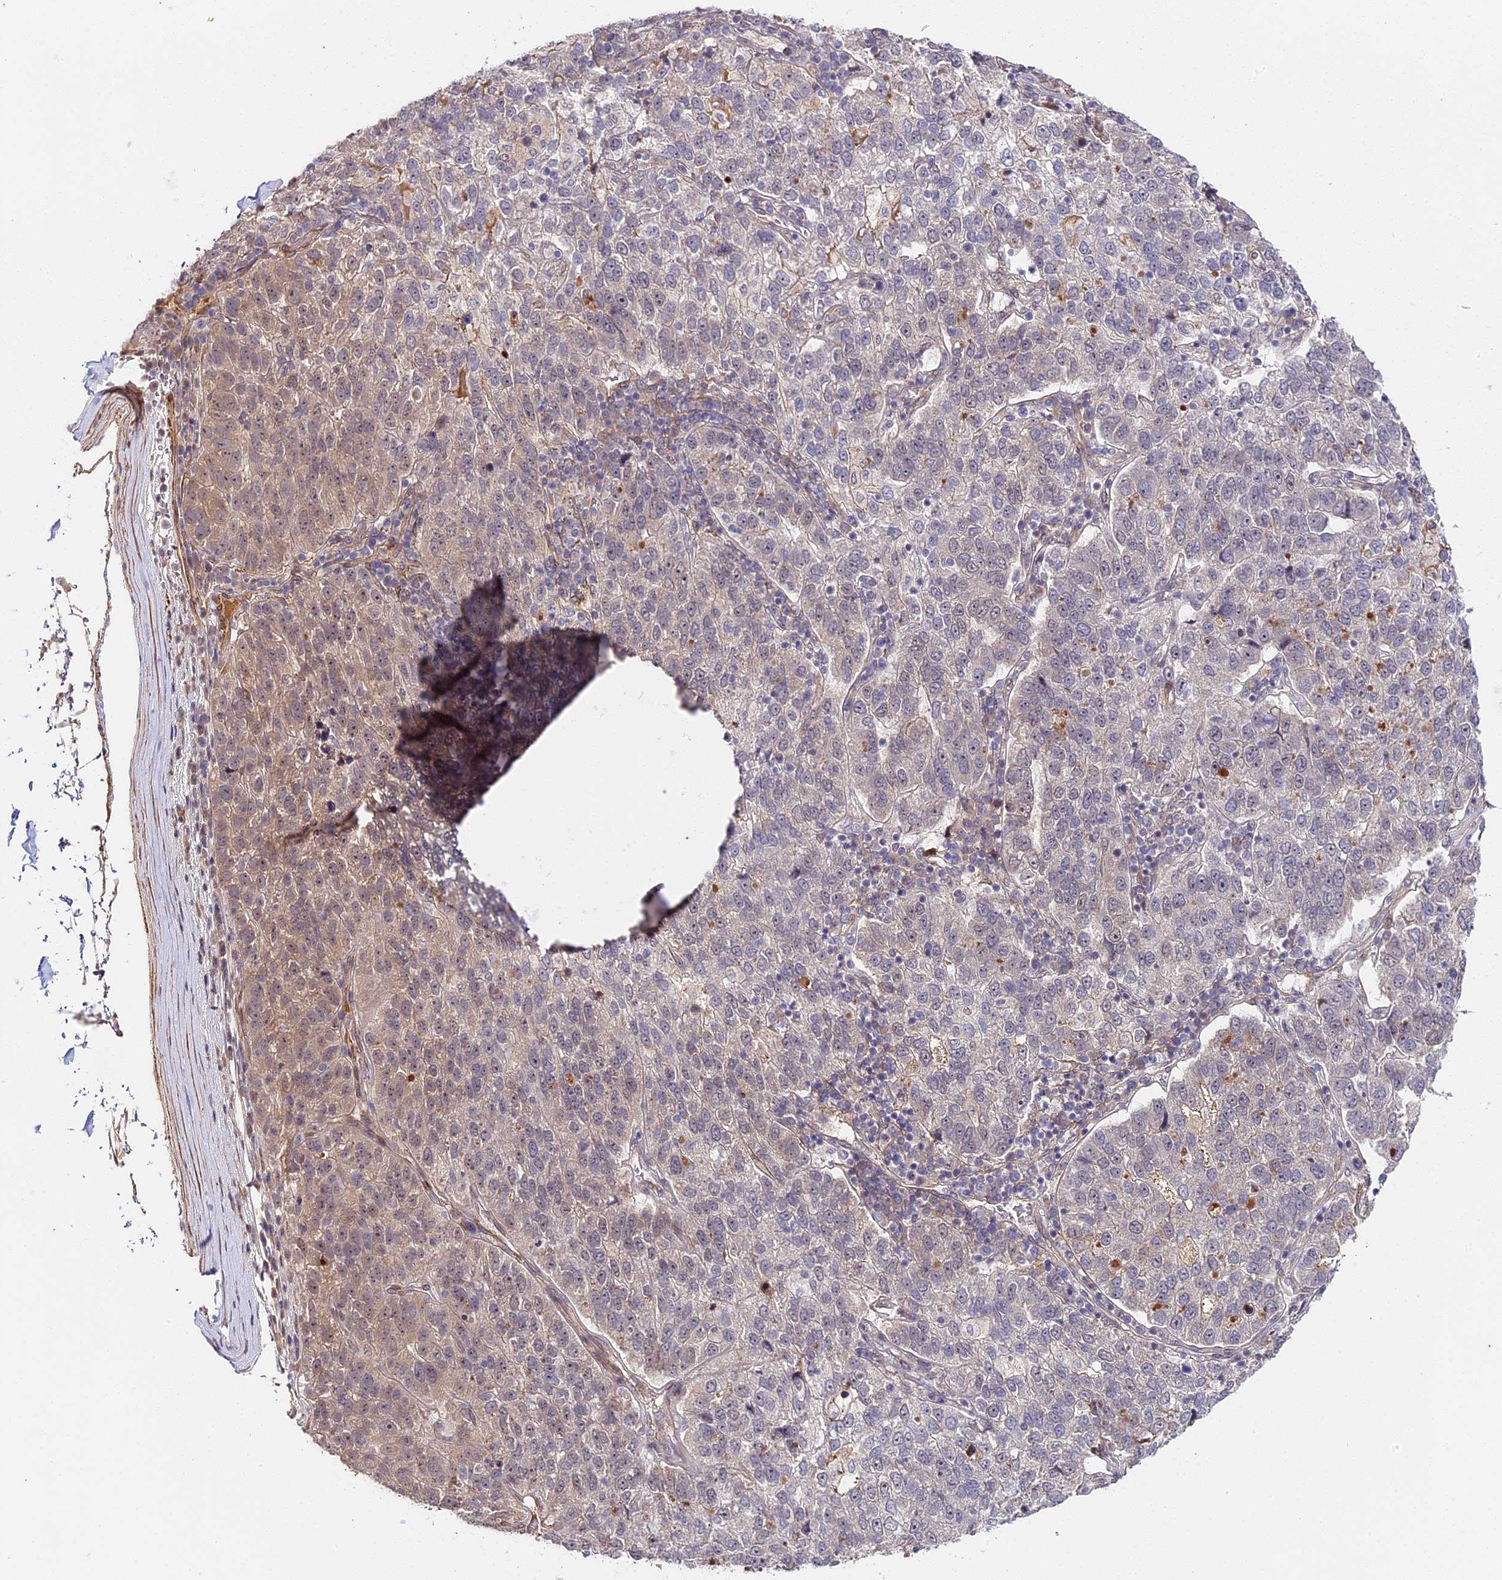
{"staining": {"intensity": "weak", "quantity": "<25%", "location": "cytoplasmic/membranous,nuclear"}, "tissue": "pancreatic cancer", "cell_type": "Tumor cells", "image_type": "cancer", "snomed": [{"axis": "morphology", "description": "Adenocarcinoma, NOS"}, {"axis": "topography", "description": "Pancreas"}], "caption": "Tumor cells show no significant protein staining in pancreatic cancer (adenocarcinoma). The staining is performed using DAB brown chromogen with nuclei counter-stained in using hematoxylin.", "gene": "IMPACT", "patient": {"sex": "female", "age": 61}}